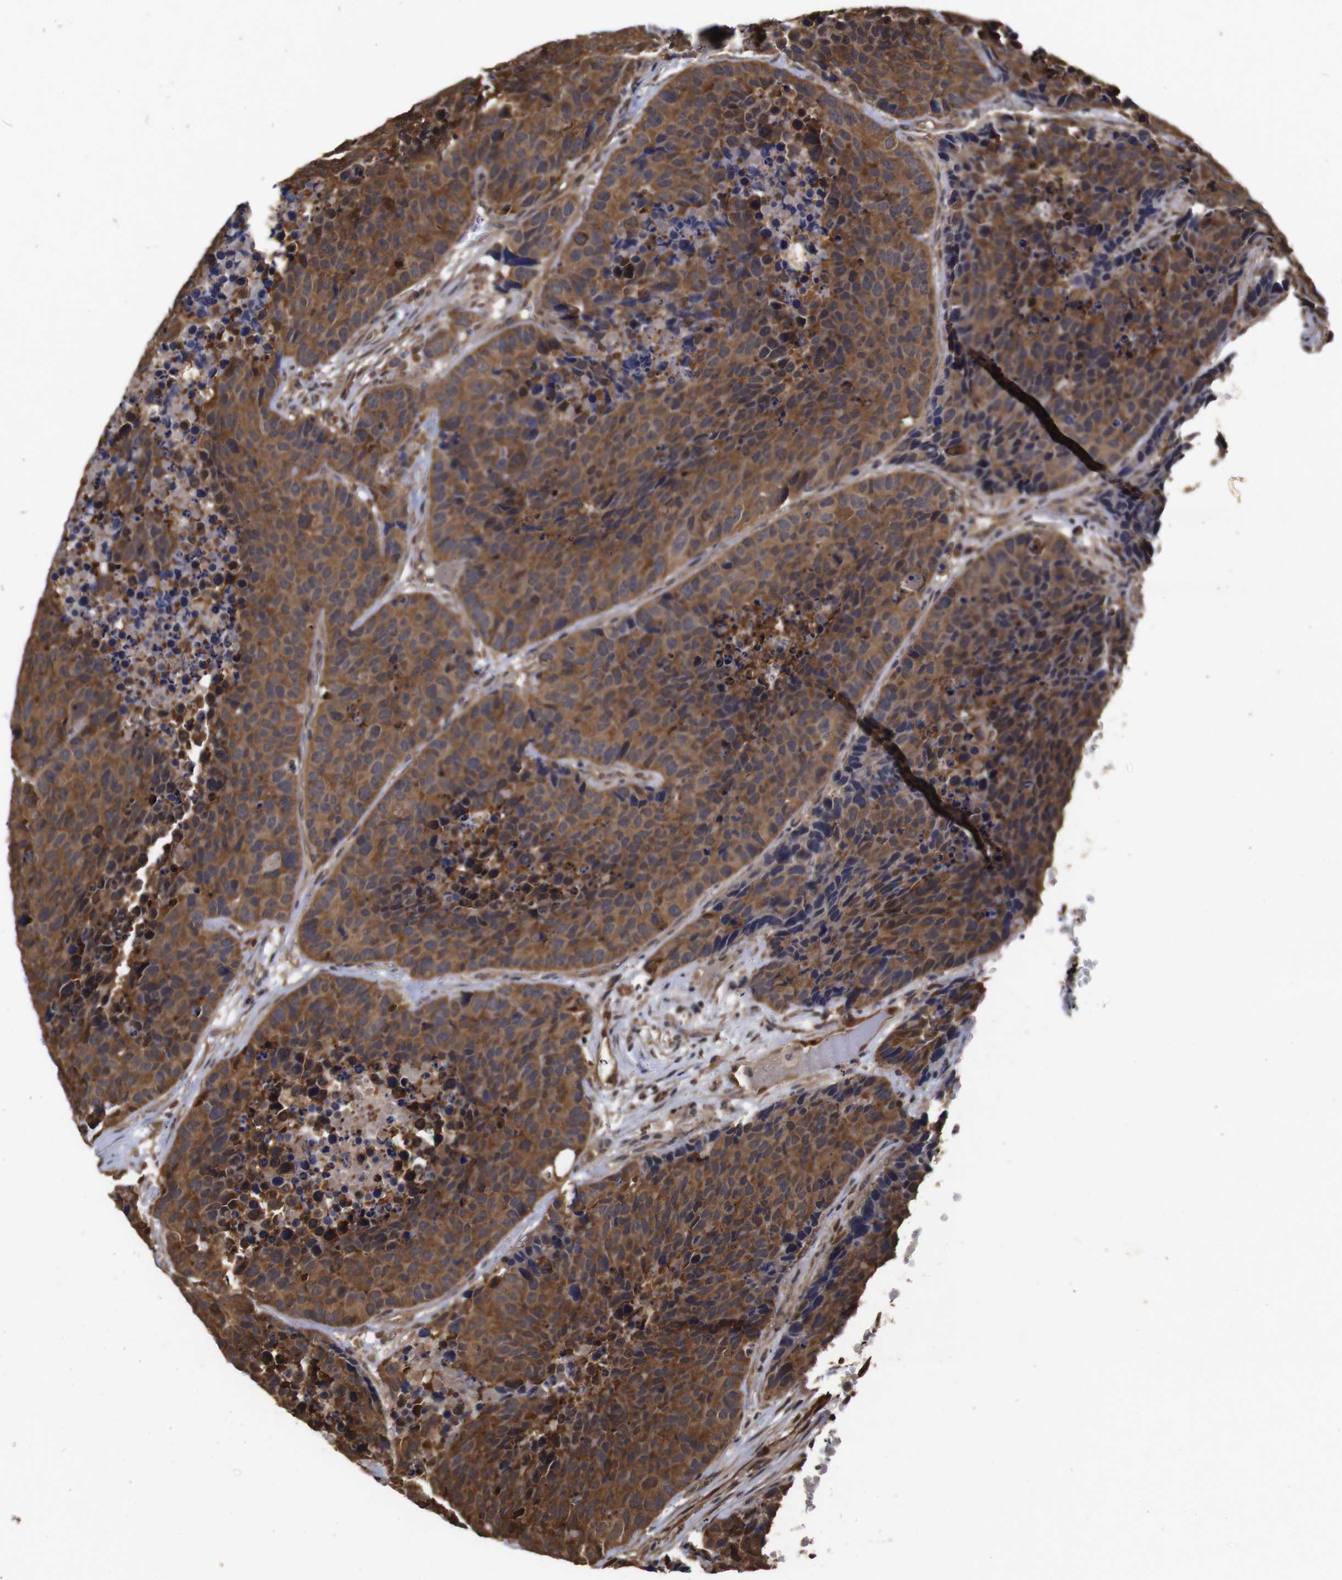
{"staining": {"intensity": "strong", "quantity": ">75%", "location": "cytoplasmic/membranous"}, "tissue": "carcinoid", "cell_type": "Tumor cells", "image_type": "cancer", "snomed": [{"axis": "morphology", "description": "Carcinoid, malignant, NOS"}, {"axis": "topography", "description": "Lung"}], "caption": "Immunohistochemistry (IHC) histopathology image of carcinoid stained for a protein (brown), which shows high levels of strong cytoplasmic/membranous staining in approximately >75% of tumor cells.", "gene": "SUMO3", "patient": {"sex": "male", "age": 60}}